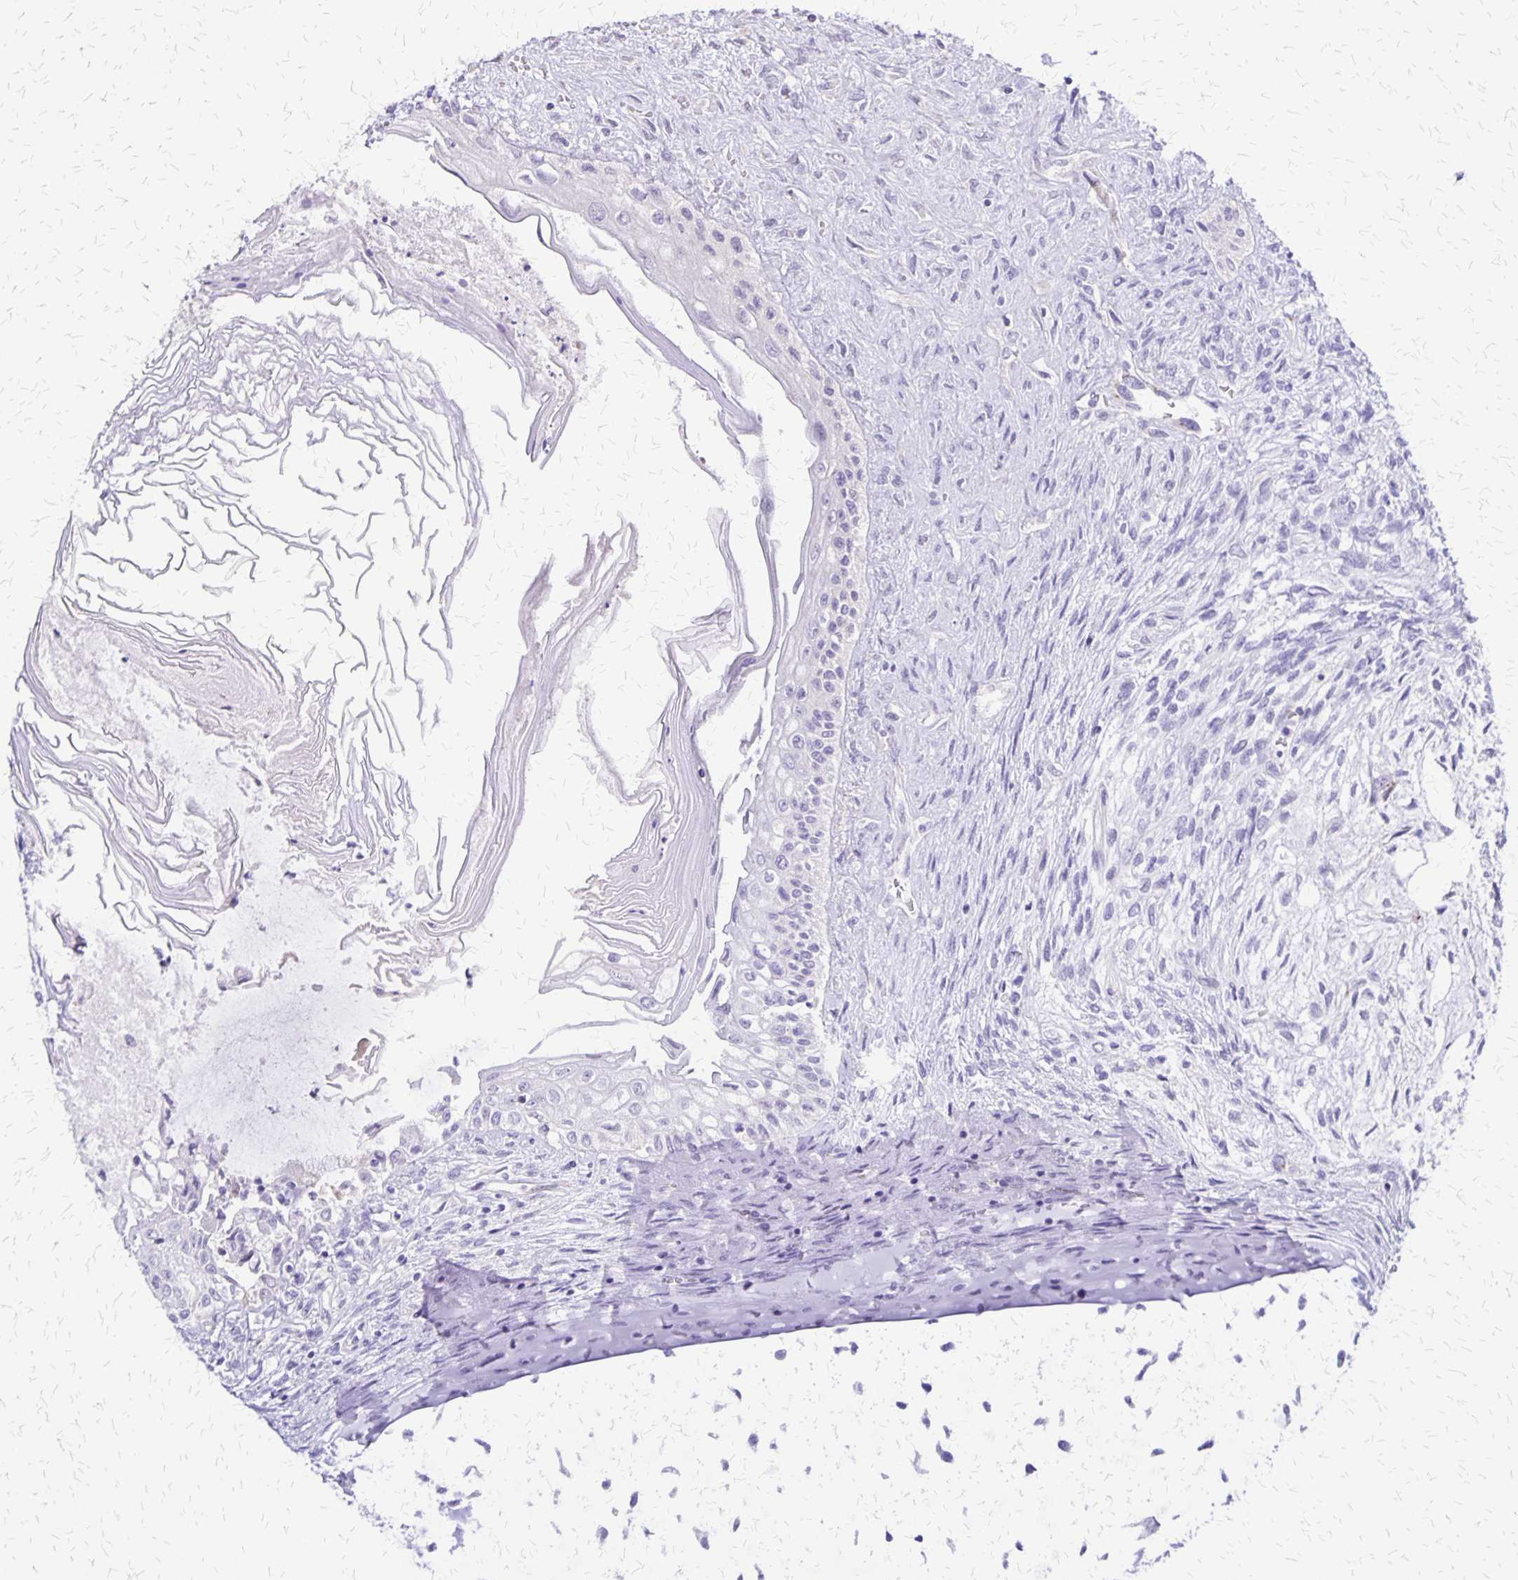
{"staining": {"intensity": "negative", "quantity": "none", "location": "none"}, "tissue": "testis cancer", "cell_type": "Tumor cells", "image_type": "cancer", "snomed": [{"axis": "morphology", "description": "Carcinoma, Embryonal, NOS"}, {"axis": "topography", "description": "Testis"}], "caption": "A micrograph of human embryonal carcinoma (testis) is negative for staining in tumor cells. (DAB immunohistochemistry (IHC) visualized using brightfield microscopy, high magnification).", "gene": "SI", "patient": {"sex": "male", "age": 37}}